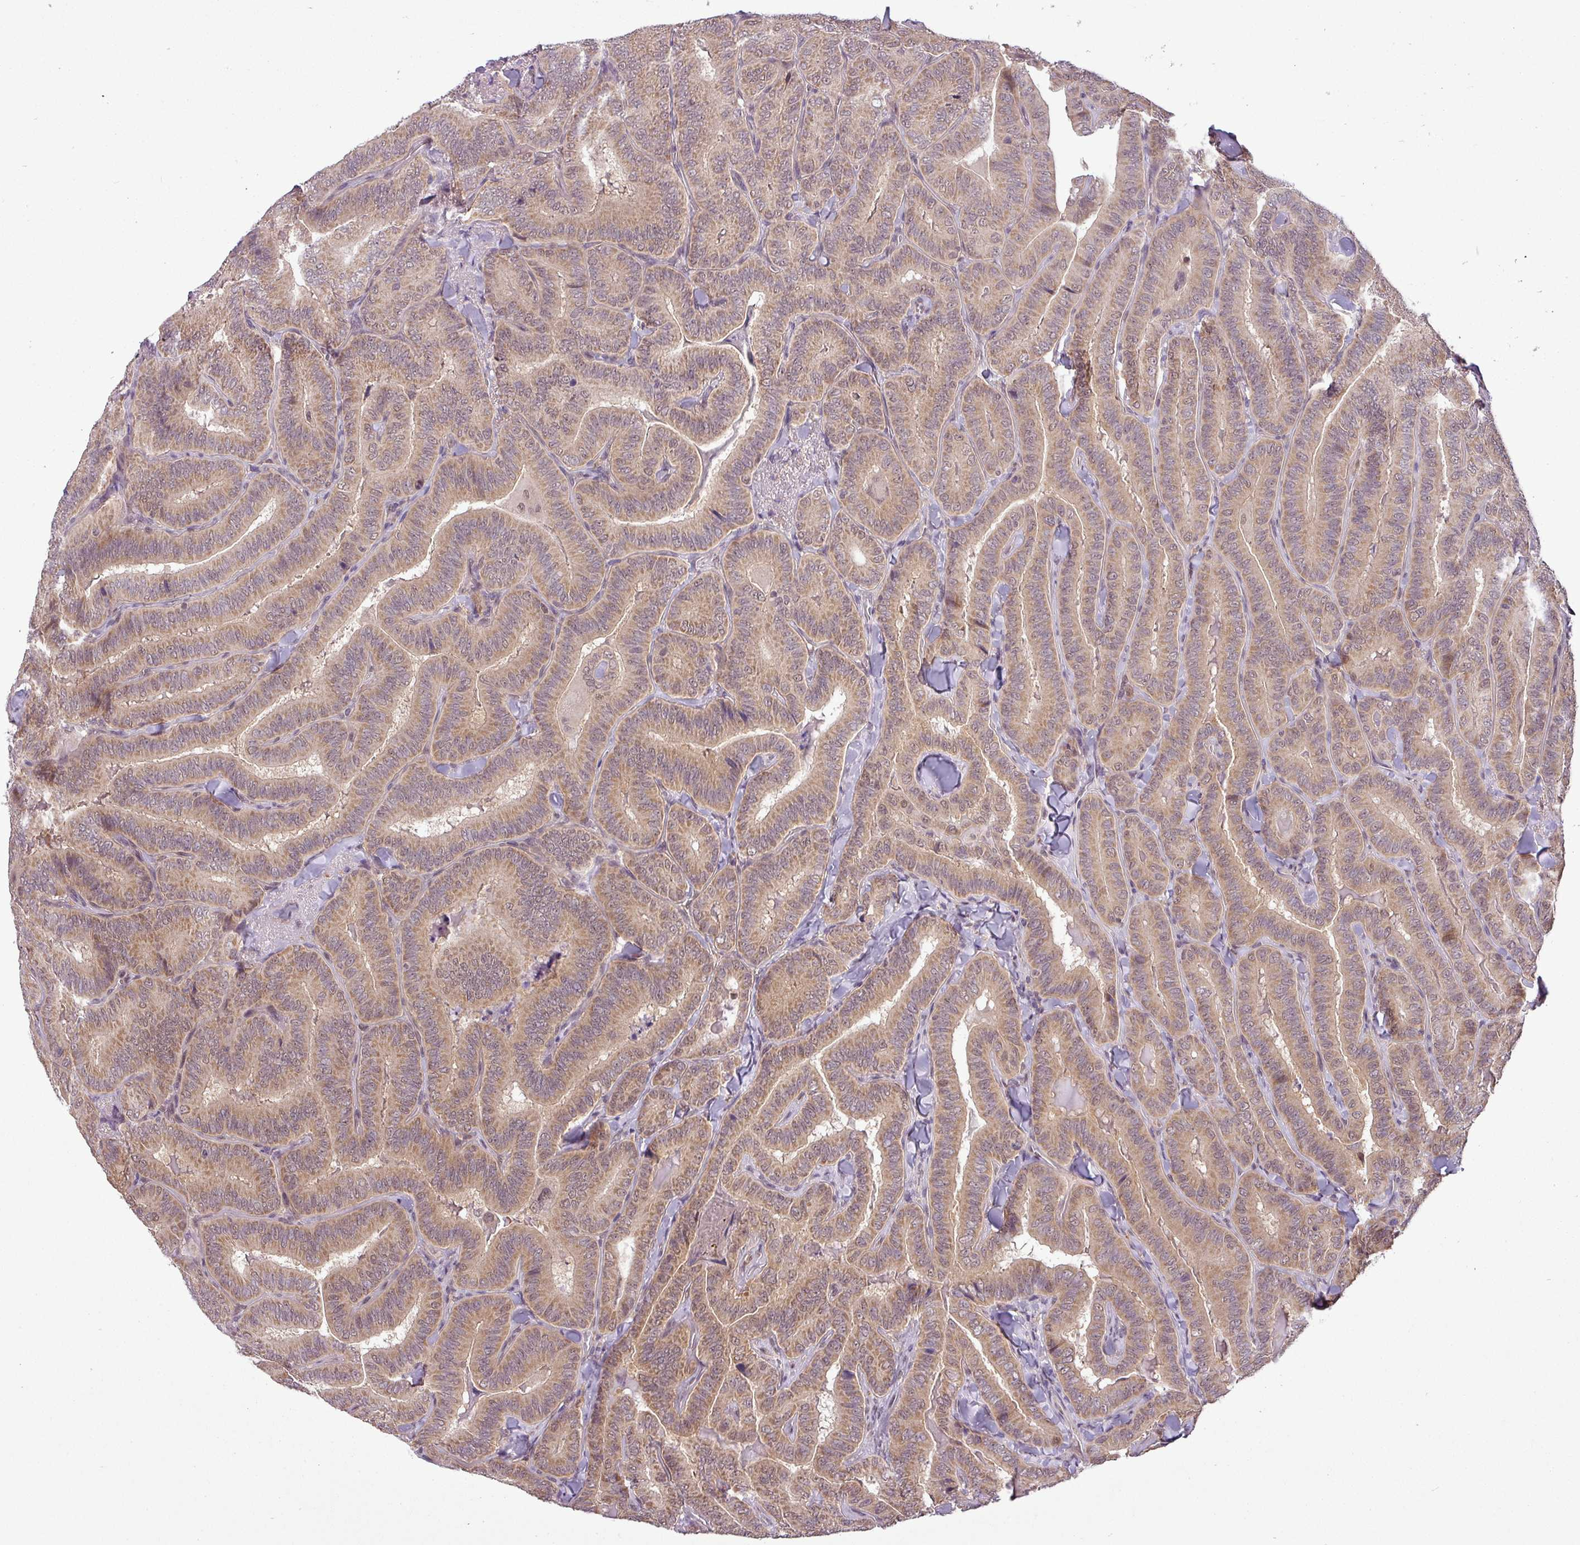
{"staining": {"intensity": "moderate", "quantity": ">75%", "location": "cytoplasmic/membranous"}, "tissue": "thyroid cancer", "cell_type": "Tumor cells", "image_type": "cancer", "snomed": [{"axis": "morphology", "description": "Papillary adenocarcinoma, NOS"}, {"axis": "topography", "description": "Thyroid gland"}], "caption": "Immunohistochemical staining of papillary adenocarcinoma (thyroid) shows moderate cytoplasmic/membranous protein positivity in approximately >75% of tumor cells.", "gene": "MFHAS1", "patient": {"sex": "male", "age": 61}}